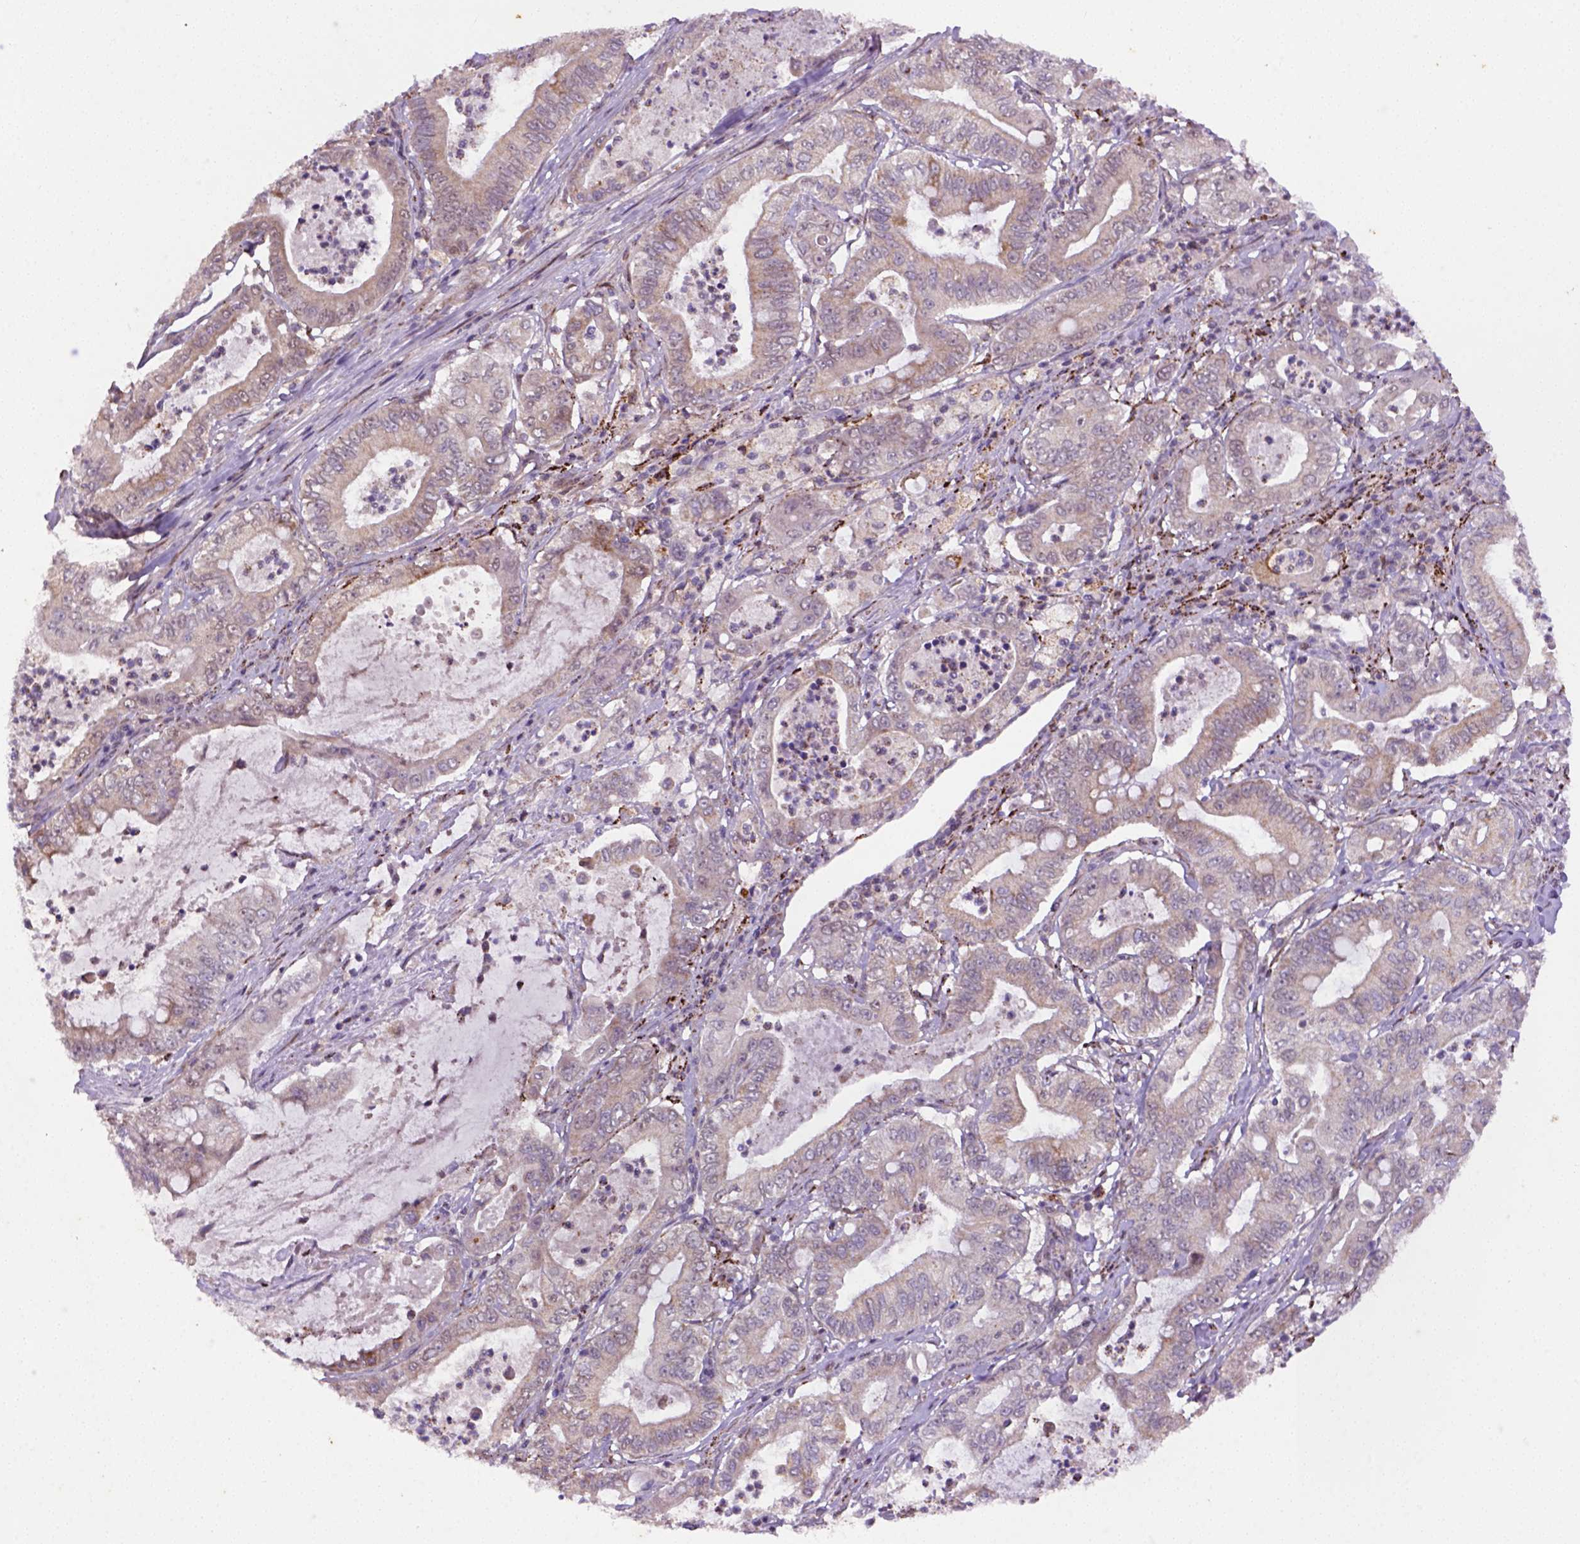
{"staining": {"intensity": "moderate", "quantity": "<25%", "location": "cytoplasmic/membranous"}, "tissue": "pancreatic cancer", "cell_type": "Tumor cells", "image_type": "cancer", "snomed": [{"axis": "morphology", "description": "Adenocarcinoma, NOS"}, {"axis": "topography", "description": "Pancreas"}], "caption": "DAB (3,3'-diaminobenzidine) immunohistochemical staining of human pancreatic cancer (adenocarcinoma) exhibits moderate cytoplasmic/membranous protein staining in approximately <25% of tumor cells. (brown staining indicates protein expression, while blue staining denotes nuclei).", "gene": "FZD7", "patient": {"sex": "male", "age": 71}}